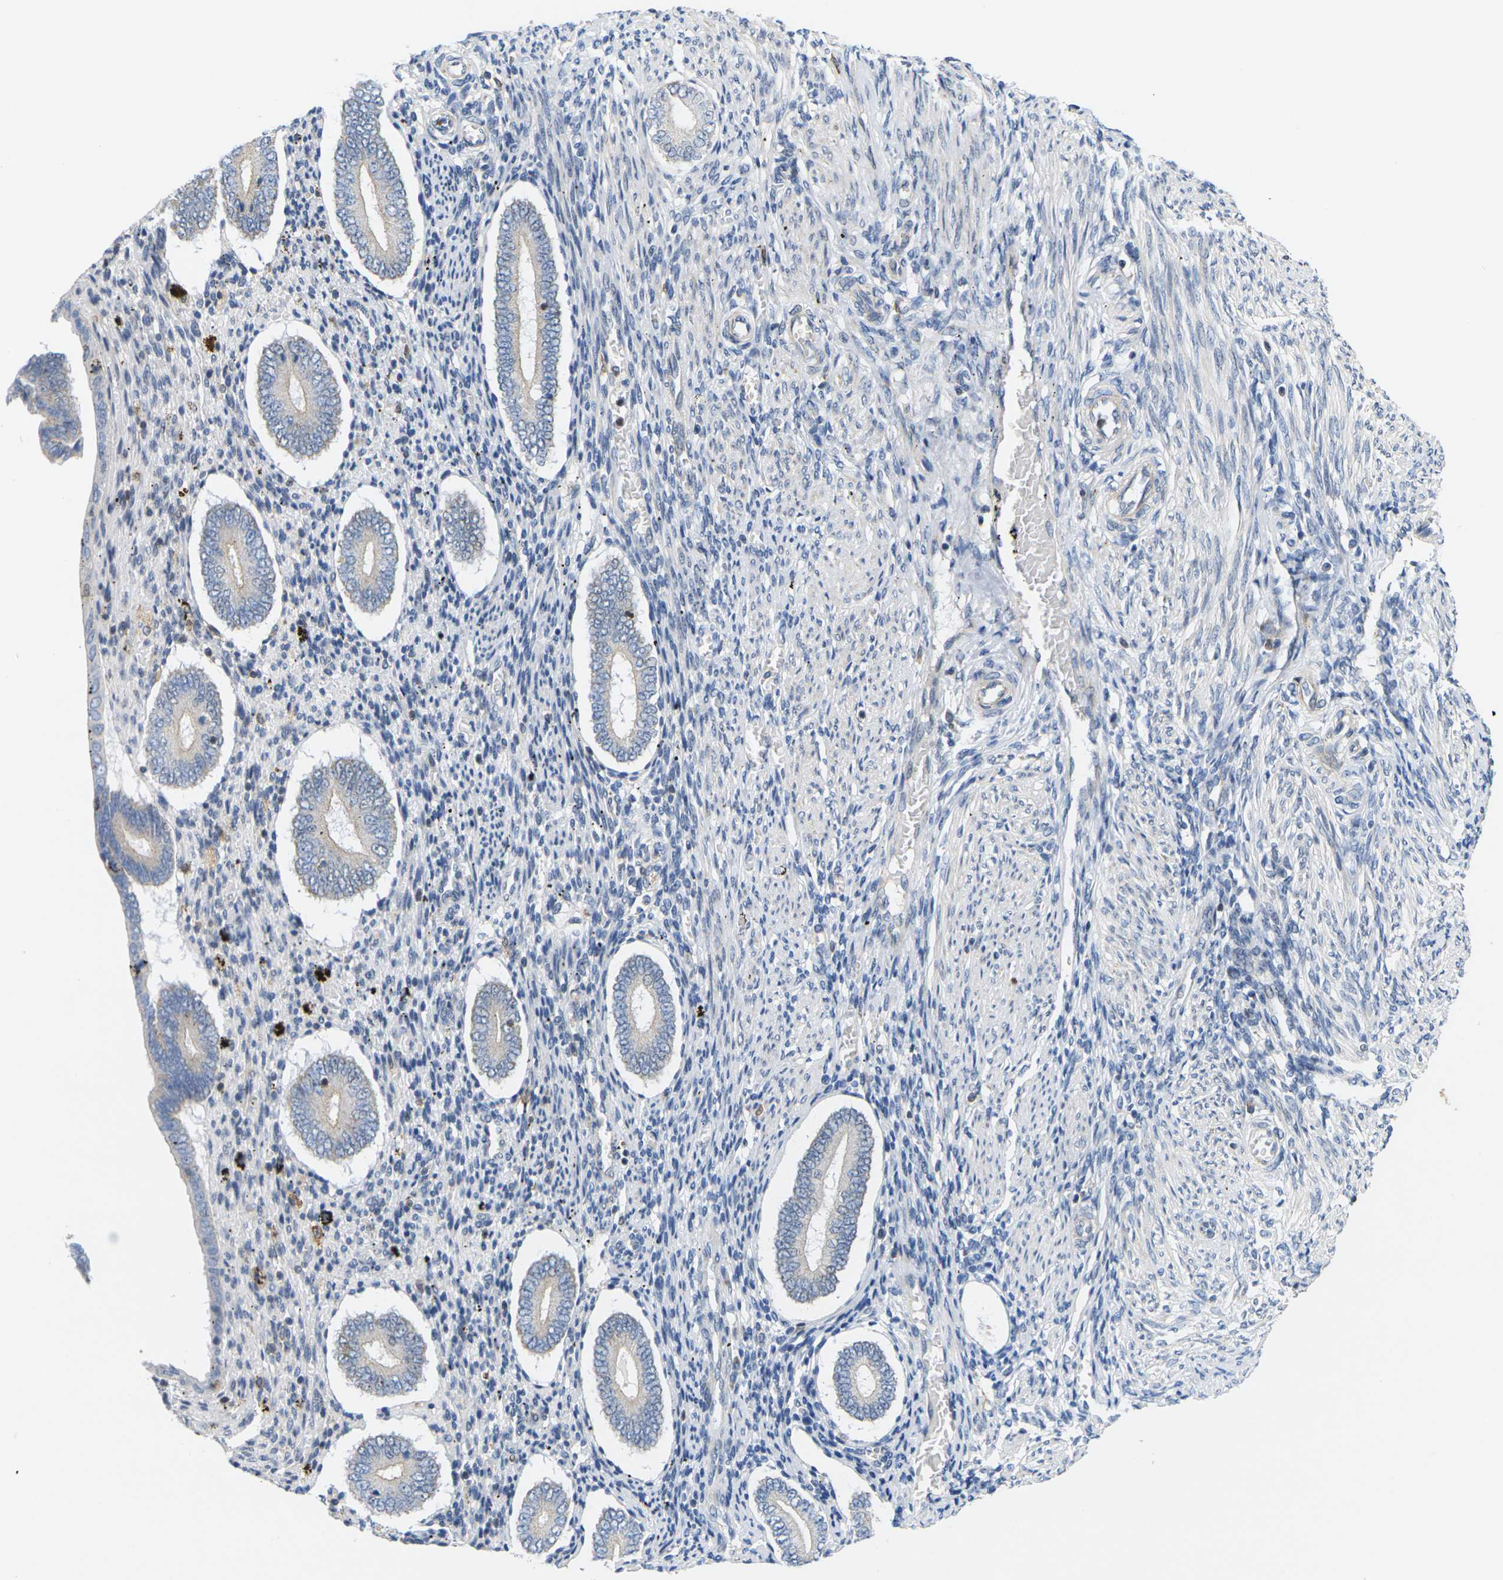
{"staining": {"intensity": "negative", "quantity": "none", "location": "none"}, "tissue": "endometrium", "cell_type": "Cells in endometrial stroma", "image_type": "normal", "snomed": [{"axis": "morphology", "description": "Normal tissue, NOS"}, {"axis": "topography", "description": "Endometrium"}], "caption": "Immunohistochemistry (IHC) micrograph of unremarkable endometrium: human endometrium stained with DAB (3,3'-diaminobenzidine) reveals no significant protein positivity in cells in endometrial stroma. (Stains: DAB (3,3'-diaminobenzidine) immunohistochemistry with hematoxylin counter stain, Microscopy: brightfield microscopy at high magnification).", "gene": "OTOF", "patient": {"sex": "female", "age": 42}}